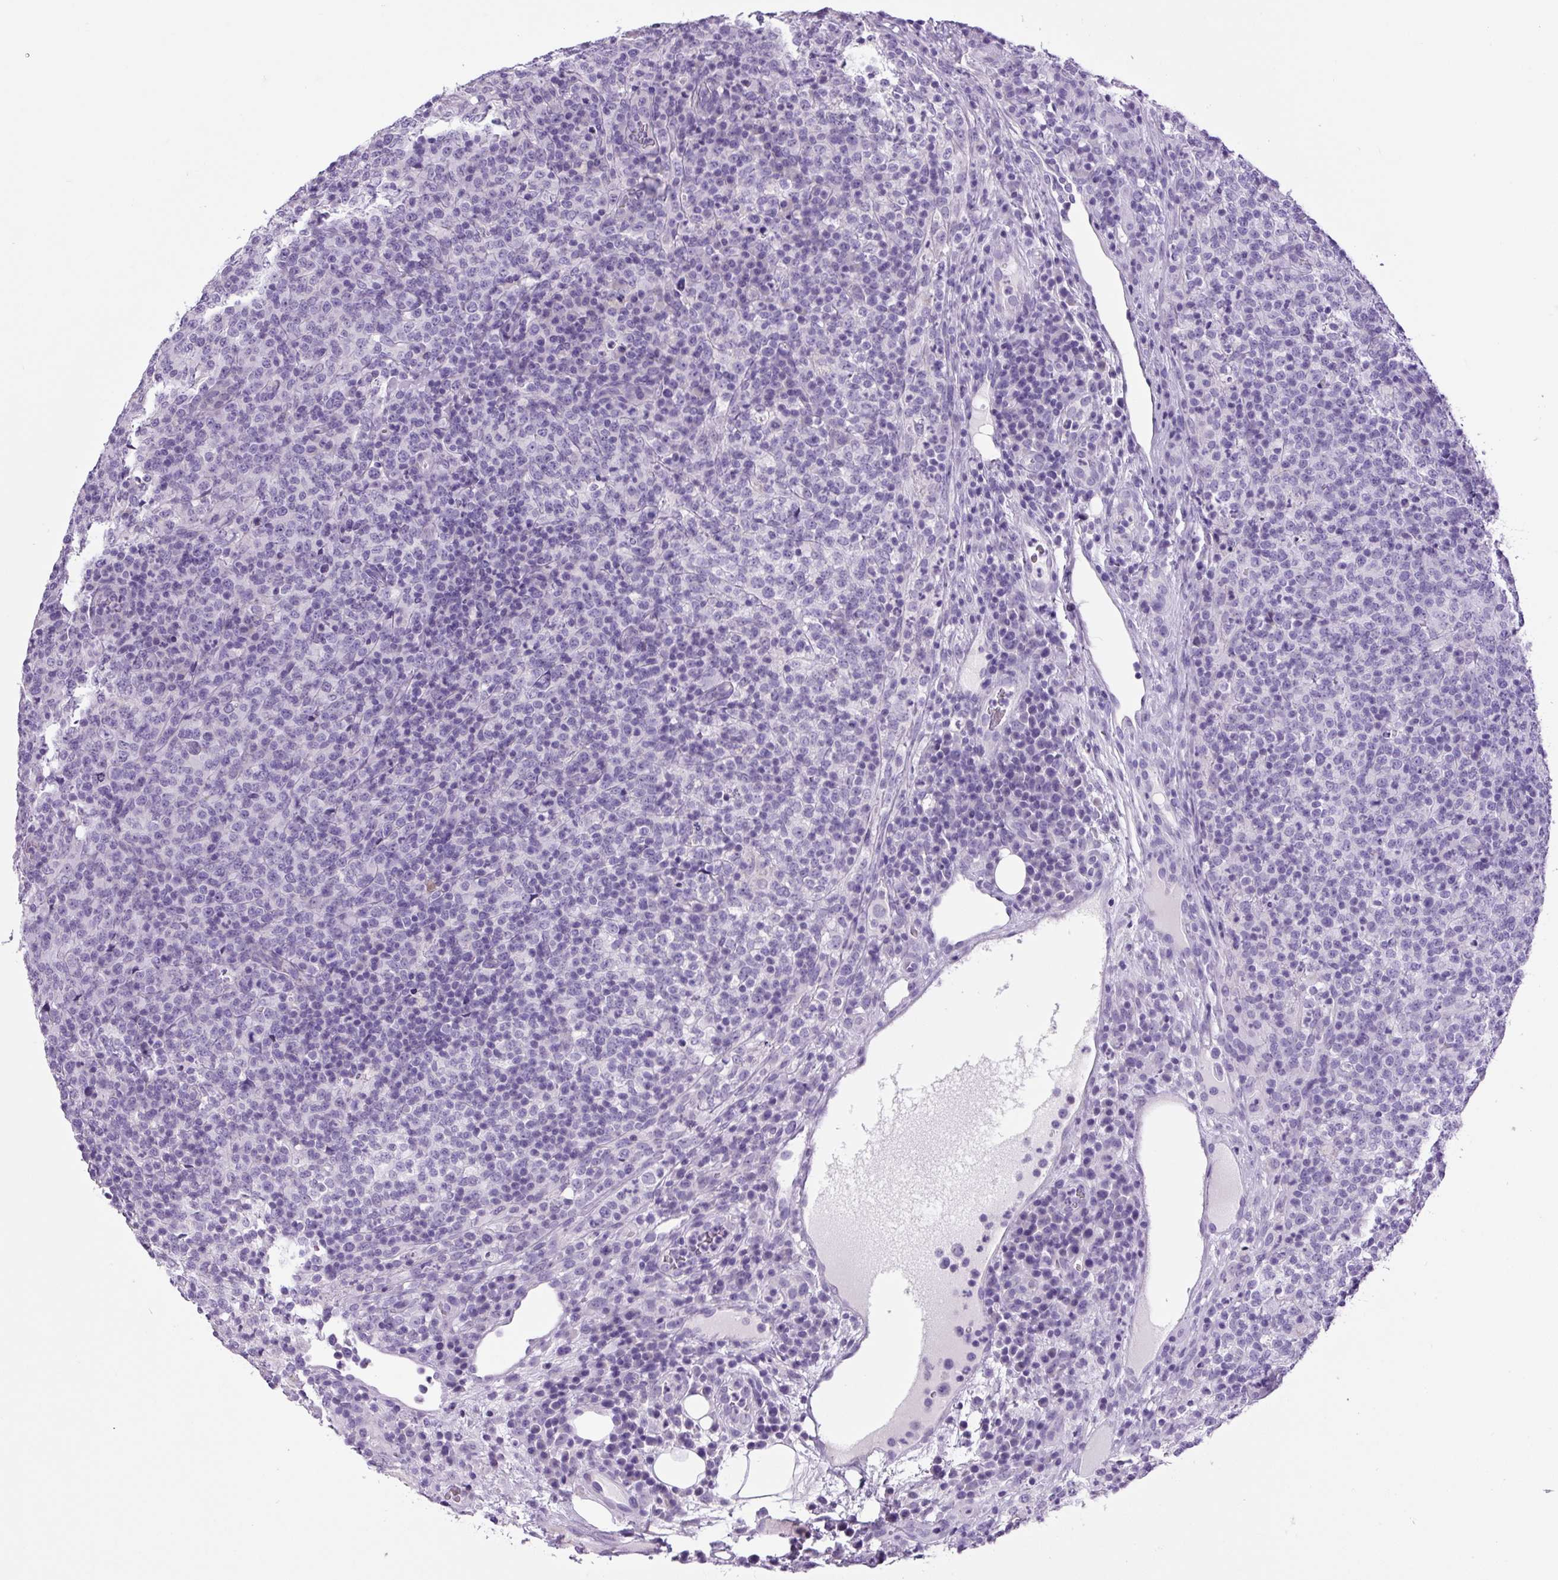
{"staining": {"intensity": "negative", "quantity": "none", "location": "none"}, "tissue": "lymphoma", "cell_type": "Tumor cells", "image_type": "cancer", "snomed": [{"axis": "morphology", "description": "Malignant lymphoma, non-Hodgkin's type, High grade"}, {"axis": "topography", "description": "Lymph node"}], "caption": "An immunohistochemistry (IHC) micrograph of lymphoma is shown. There is no staining in tumor cells of lymphoma. (DAB (3,3'-diaminobenzidine) IHC, high magnification).", "gene": "CHGA", "patient": {"sex": "male", "age": 54}}